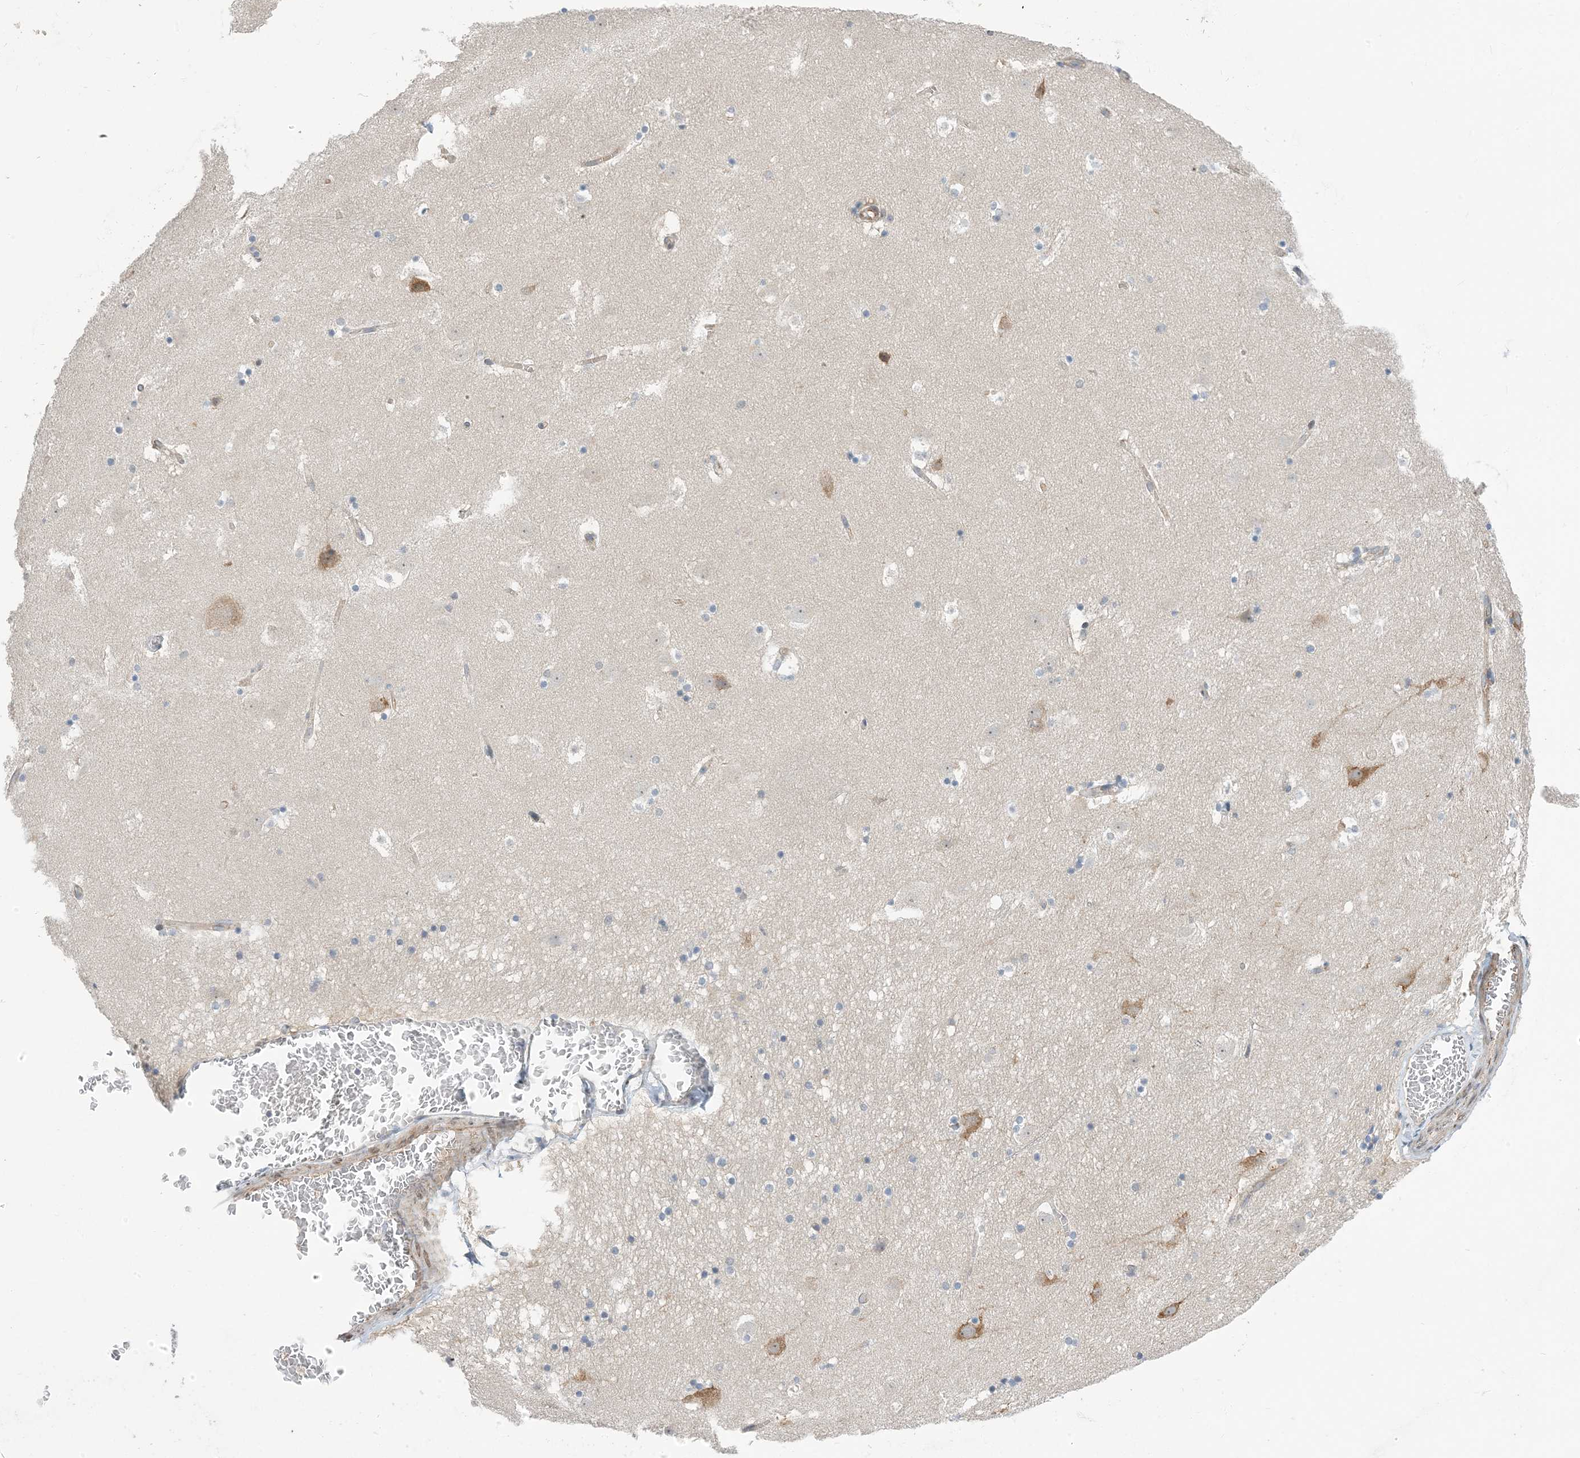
{"staining": {"intensity": "negative", "quantity": "none", "location": "none"}, "tissue": "caudate", "cell_type": "Glial cells", "image_type": "normal", "snomed": [{"axis": "morphology", "description": "Normal tissue, NOS"}, {"axis": "topography", "description": "Lateral ventricle wall"}], "caption": "Immunohistochemistry of normal caudate shows no expression in glial cells.", "gene": "IL36B", "patient": {"sex": "male", "age": 45}}